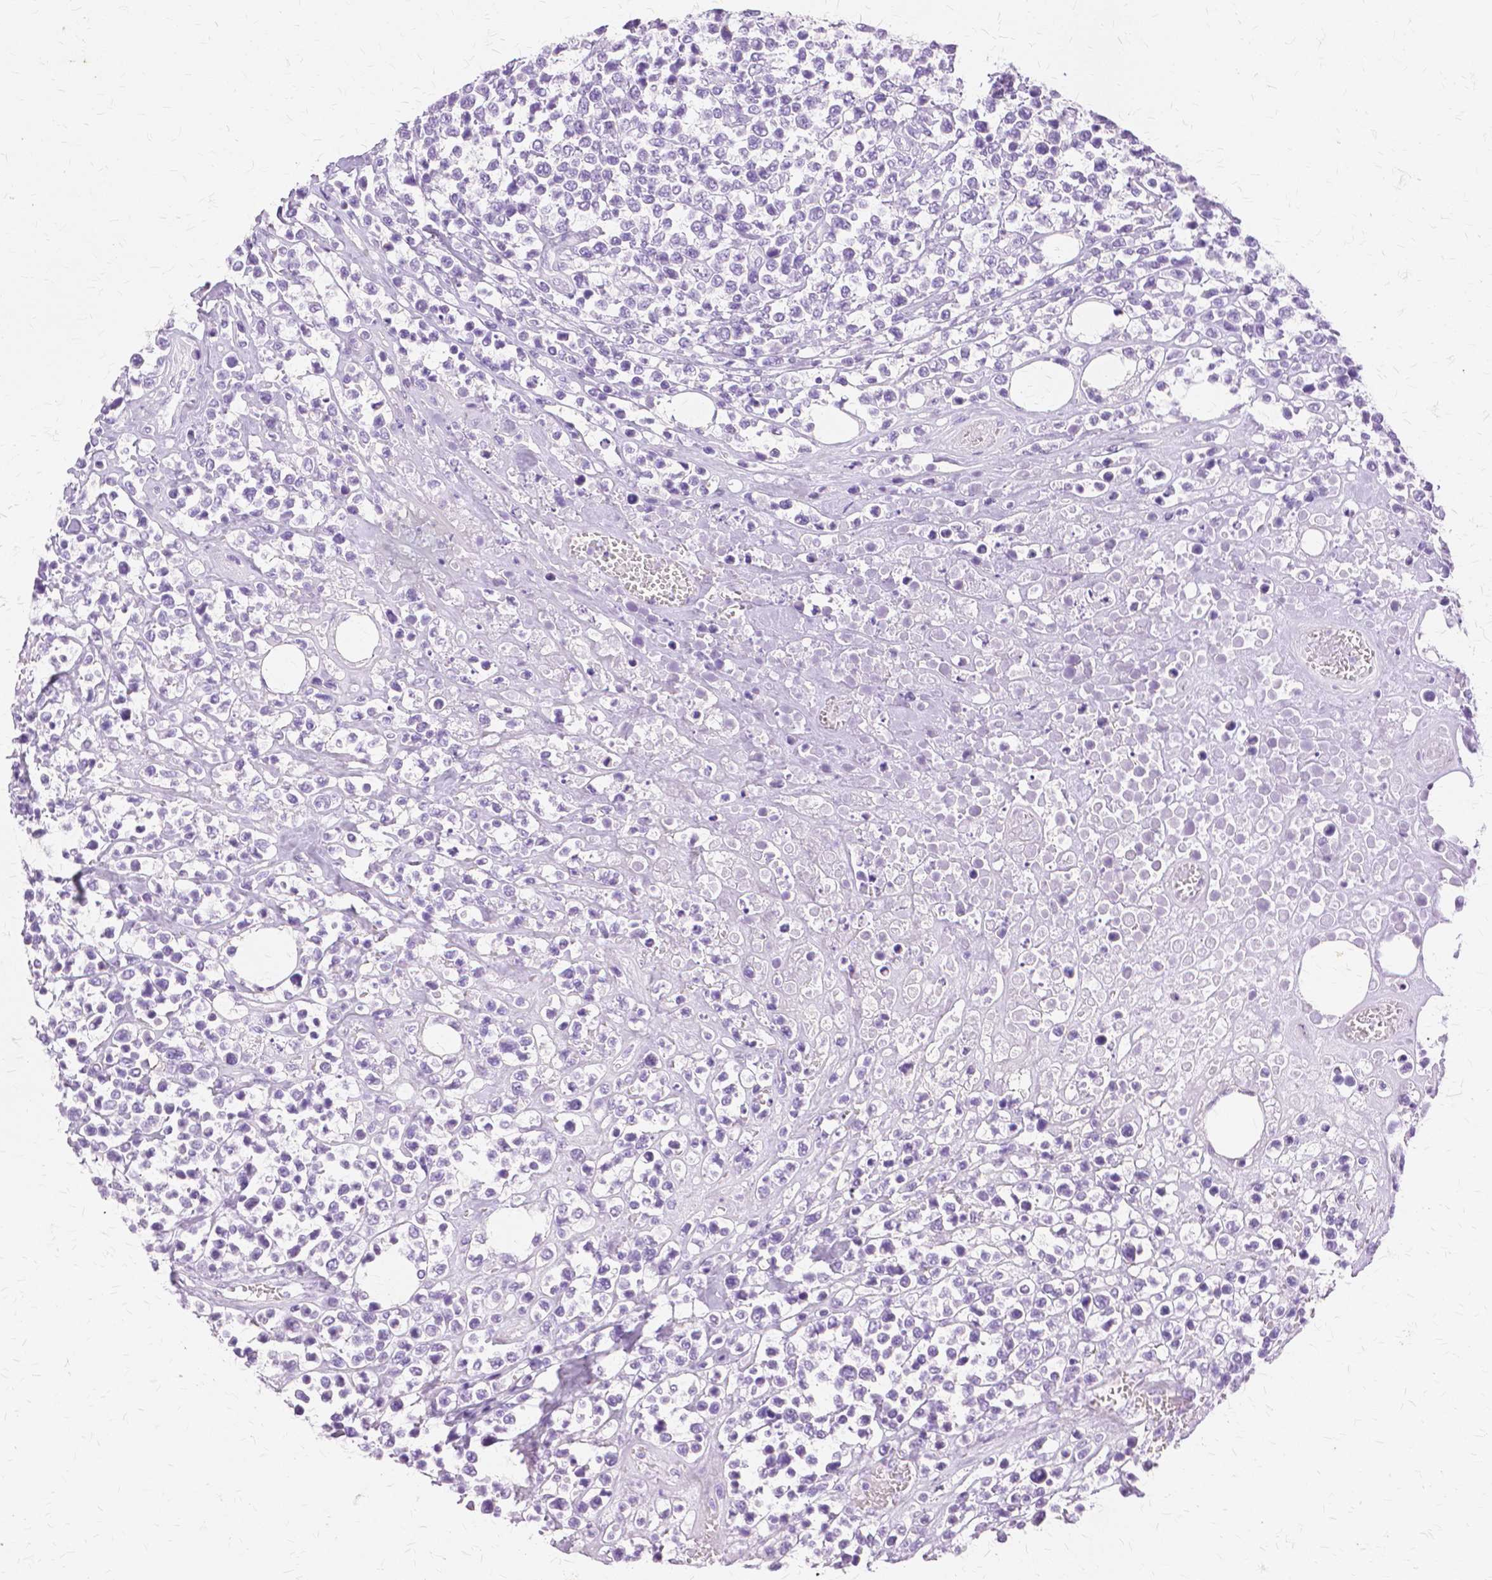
{"staining": {"intensity": "negative", "quantity": "none", "location": "none"}, "tissue": "lymphoma", "cell_type": "Tumor cells", "image_type": "cancer", "snomed": [{"axis": "morphology", "description": "Malignant lymphoma, non-Hodgkin's type, High grade"}, {"axis": "topography", "description": "Soft tissue"}], "caption": "A histopathology image of human high-grade malignant lymphoma, non-Hodgkin's type is negative for staining in tumor cells.", "gene": "TGM1", "patient": {"sex": "female", "age": 56}}